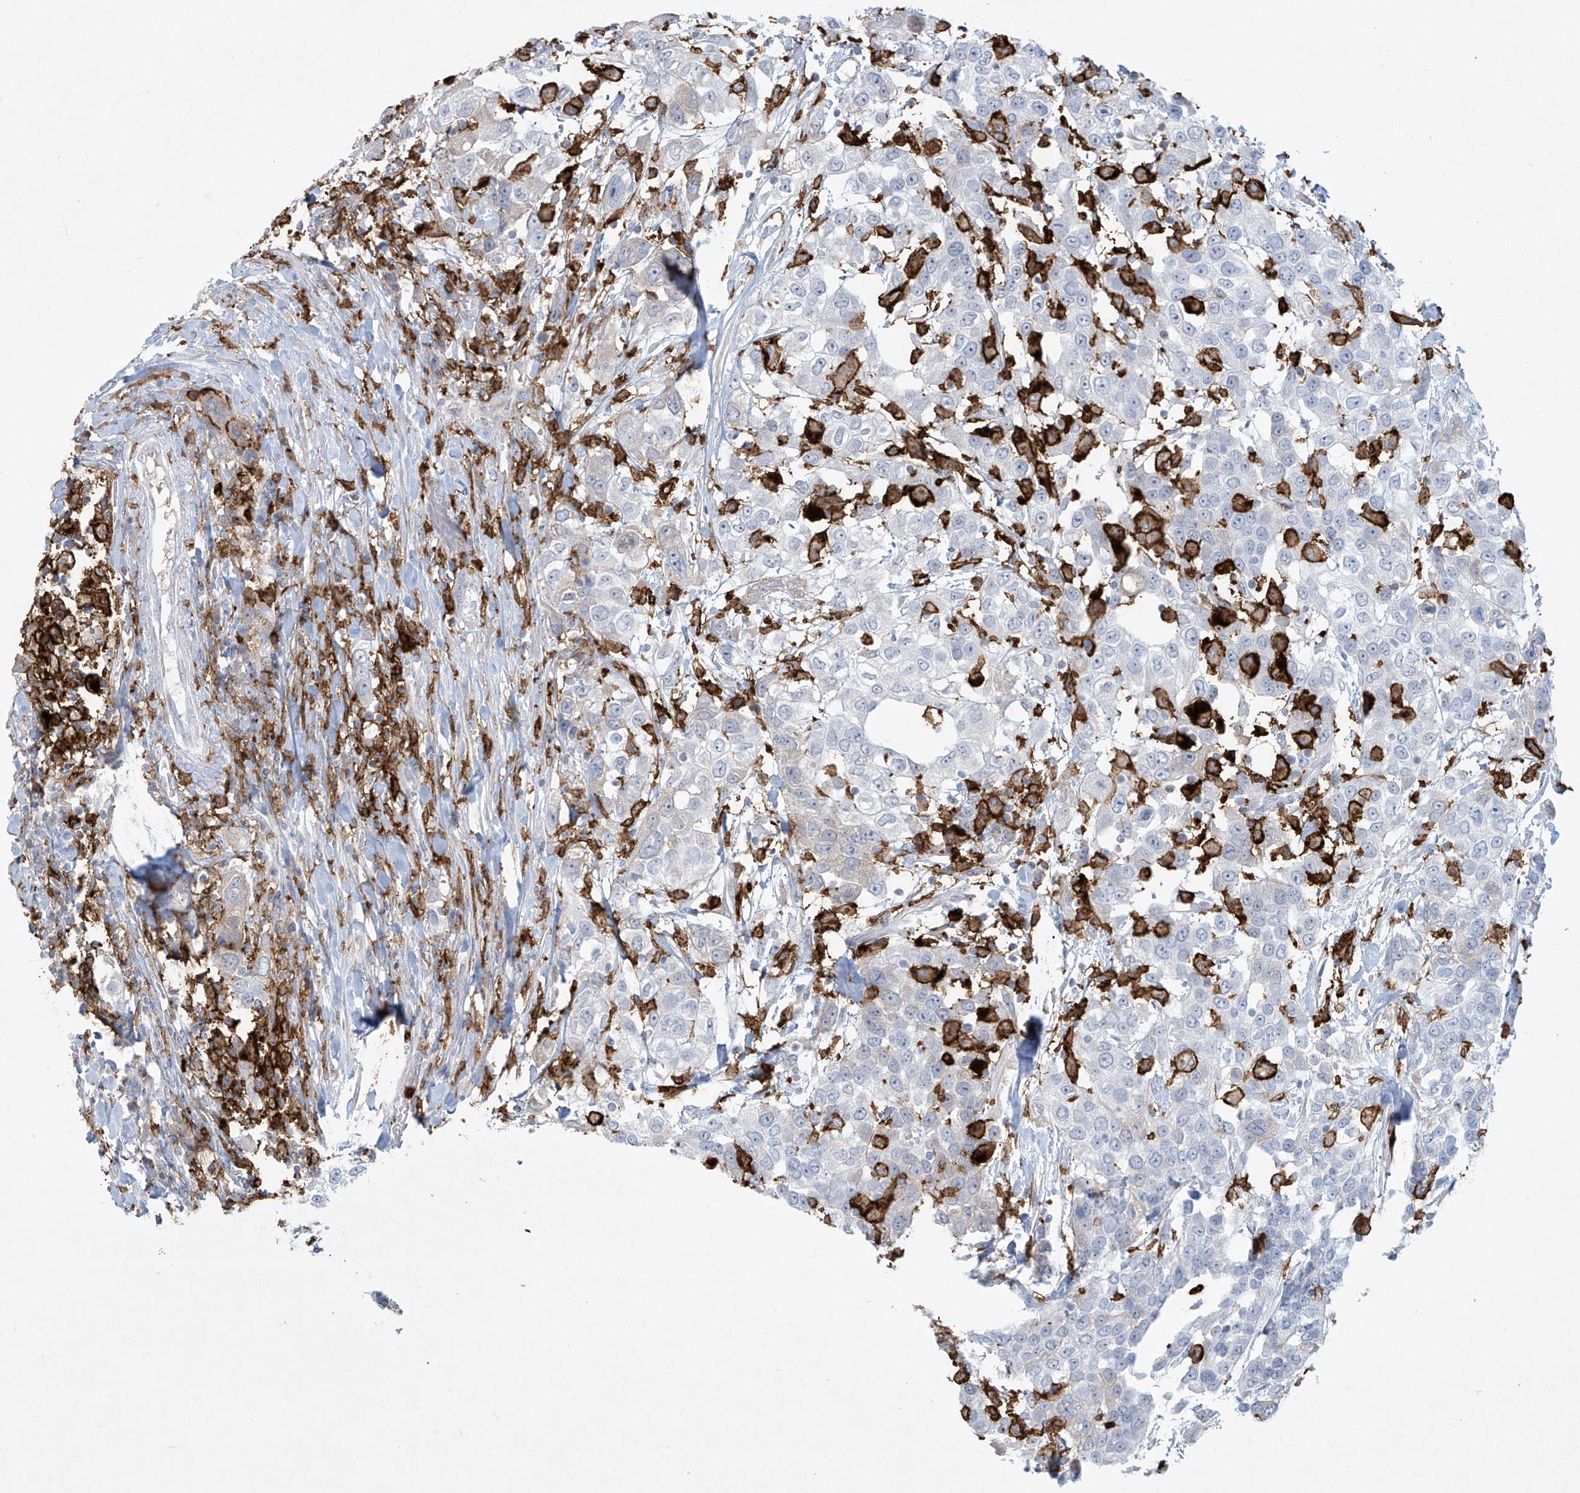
{"staining": {"intensity": "negative", "quantity": "none", "location": "none"}, "tissue": "urothelial cancer", "cell_type": "Tumor cells", "image_type": "cancer", "snomed": [{"axis": "morphology", "description": "Urothelial carcinoma, High grade"}, {"axis": "topography", "description": "Urinary bladder"}], "caption": "The IHC micrograph has no significant expression in tumor cells of urothelial cancer tissue.", "gene": "FCGR3A", "patient": {"sex": "female", "age": 80}}